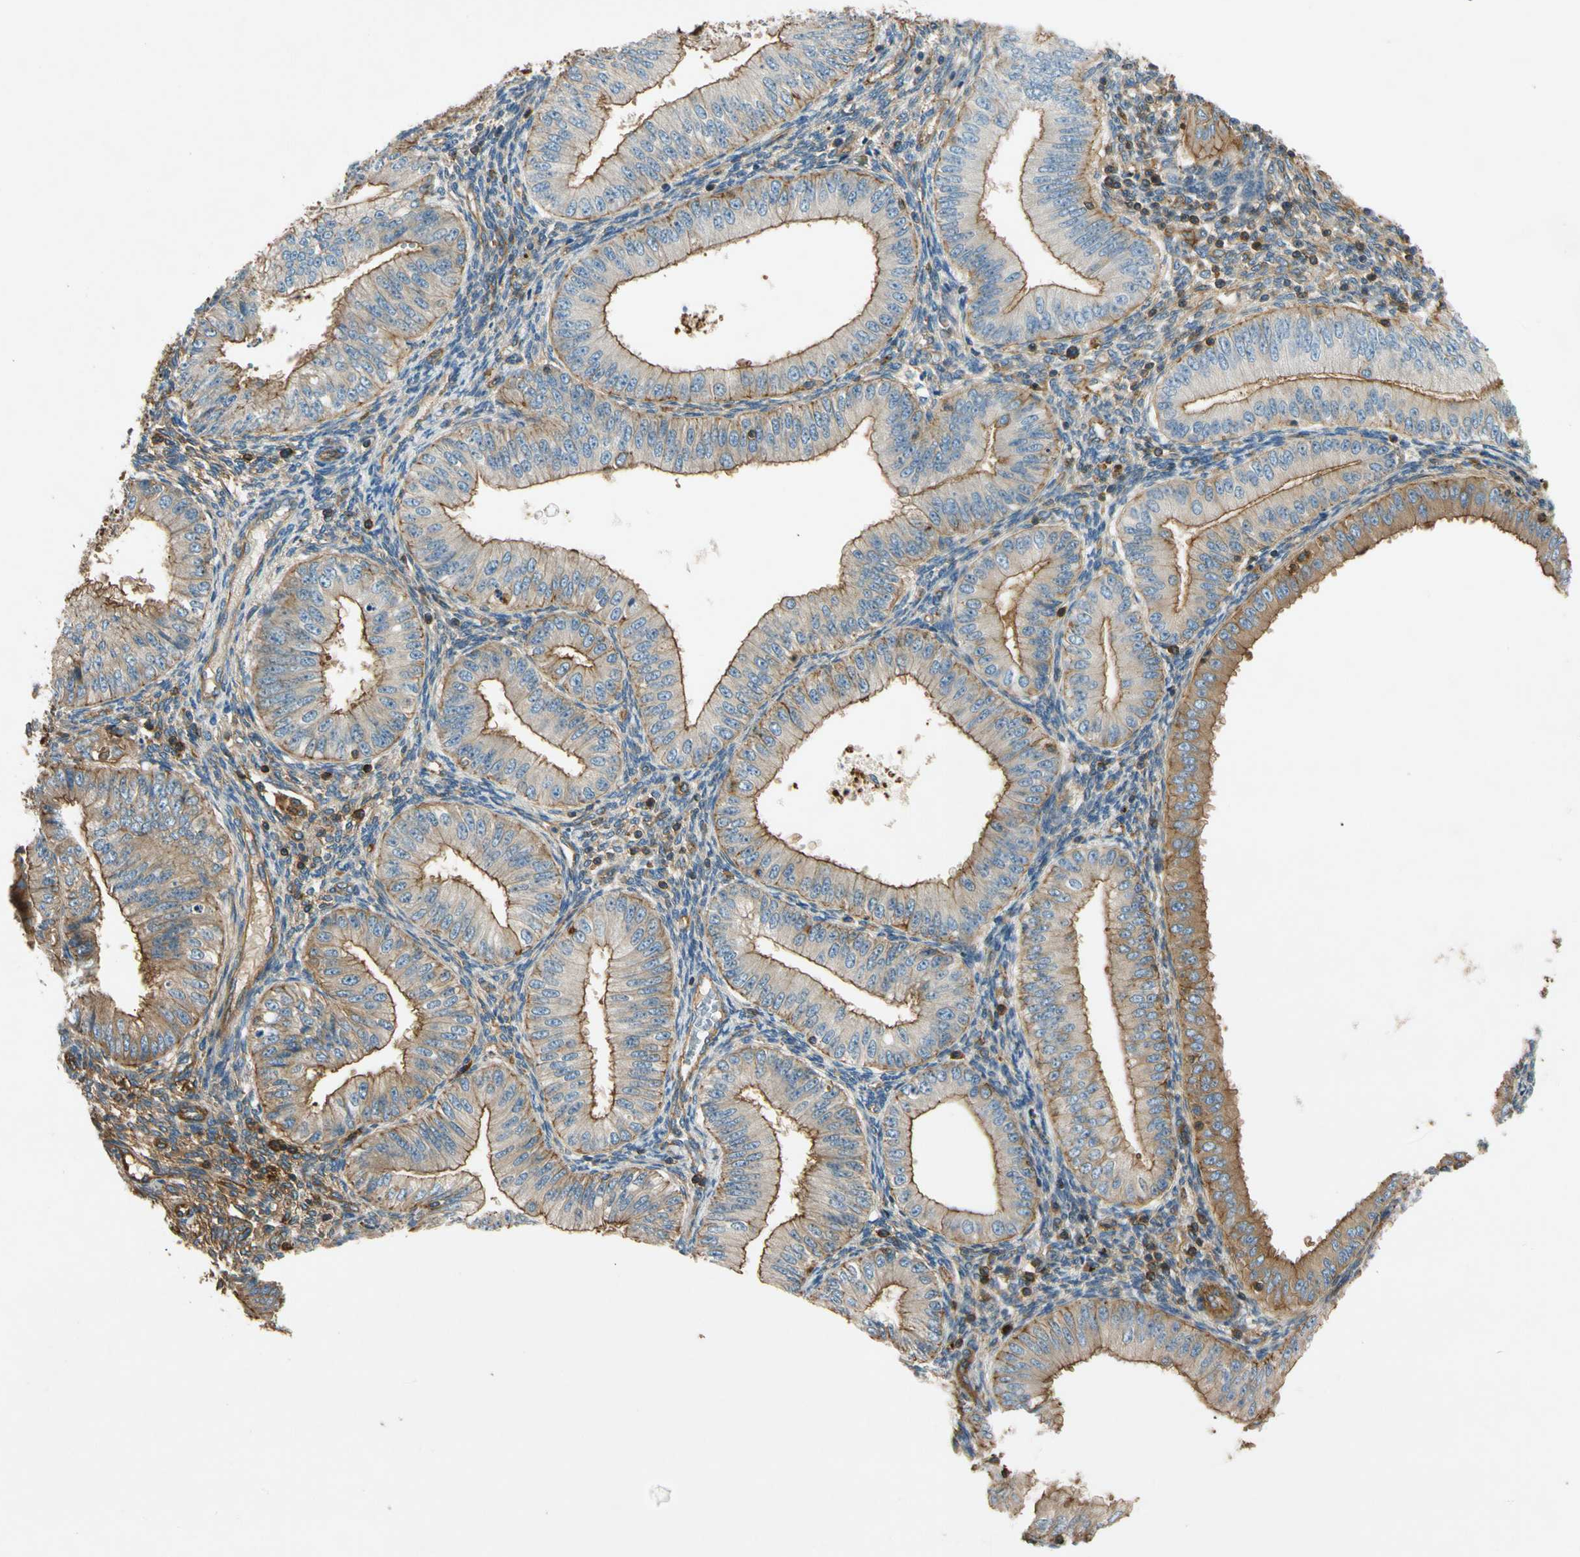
{"staining": {"intensity": "moderate", "quantity": ">75%", "location": "cytoplasmic/membranous"}, "tissue": "endometrial cancer", "cell_type": "Tumor cells", "image_type": "cancer", "snomed": [{"axis": "morphology", "description": "Normal tissue, NOS"}, {"axis": "morphology", "description": "Adenocarcinoma, NOS"}, {"axis": "topography", "description": "Endometrium"}], "caption": "Human adenocarcinoma (endometrial) stained with a brown dye shows moderate cytoplasmic/membranous positive expression in approximately >75% of tumor cells.", "gene": "TCP11L1", "patient": {"sex": "female", "age": 53}}